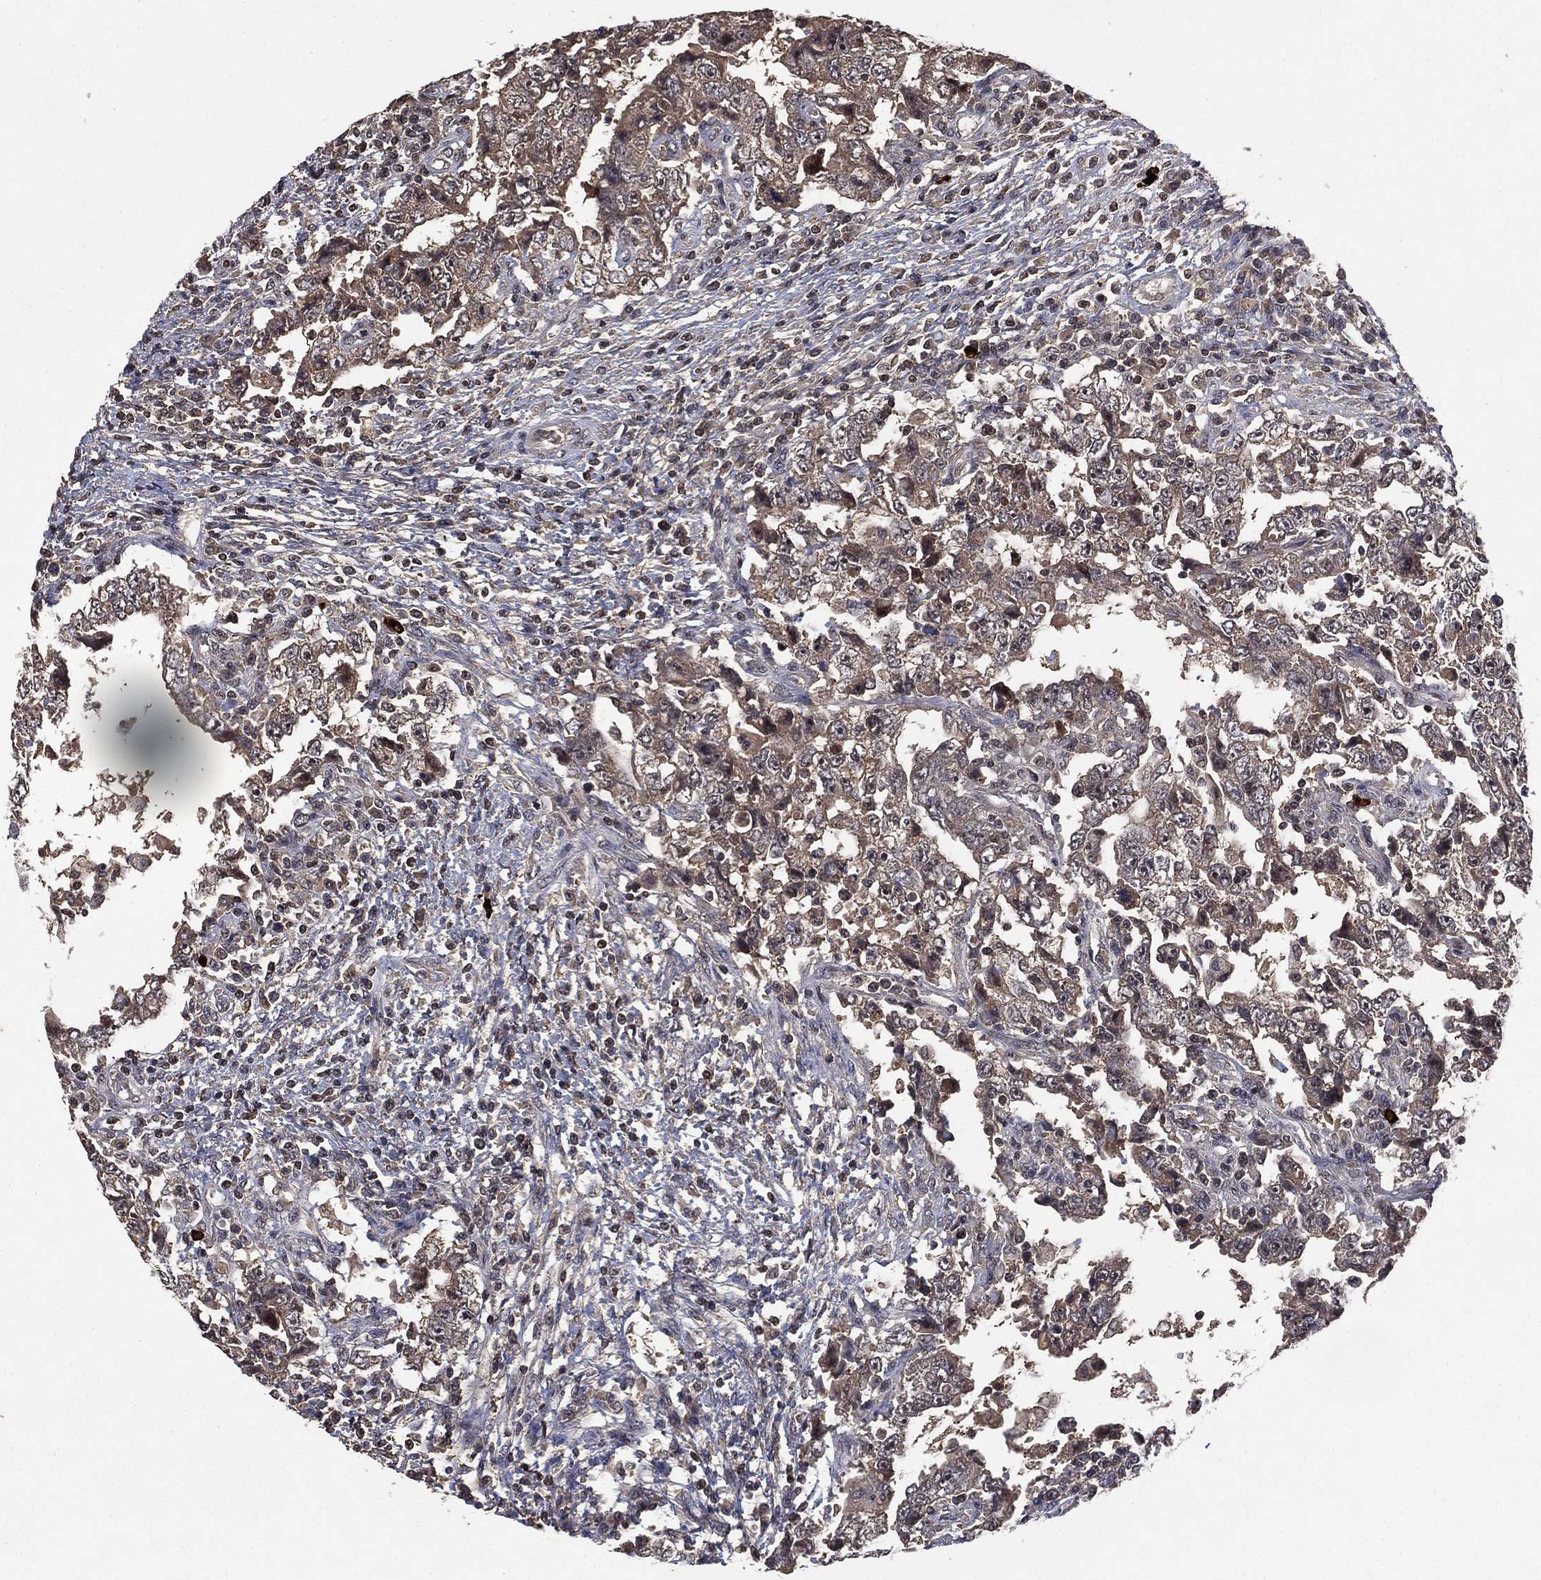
{"staining": {"intensity": "moderate", "quantity": "25%-75%", "location": "cytoplasmic/membranous,nuclear"}, "tissue": "testis cancer", "cell_type": "Tumor cells", "image_type": "cancer", "snomed": [{"axis": "morphology", "description": "Carcinoma, Embryonal, NOS"}, {"axis": "topography", "description": "Testis"}], "caption": "A photomicrograph showing moderate cytoplasmic/membranous and nuclear expression in approximately 25%-75% of tumor cells in embryonal carcinoma (testis), as visualized by brown immunohistochemical staining.", "gene": "NELFCD", "patient": {"sex": "male", "age": 26}}